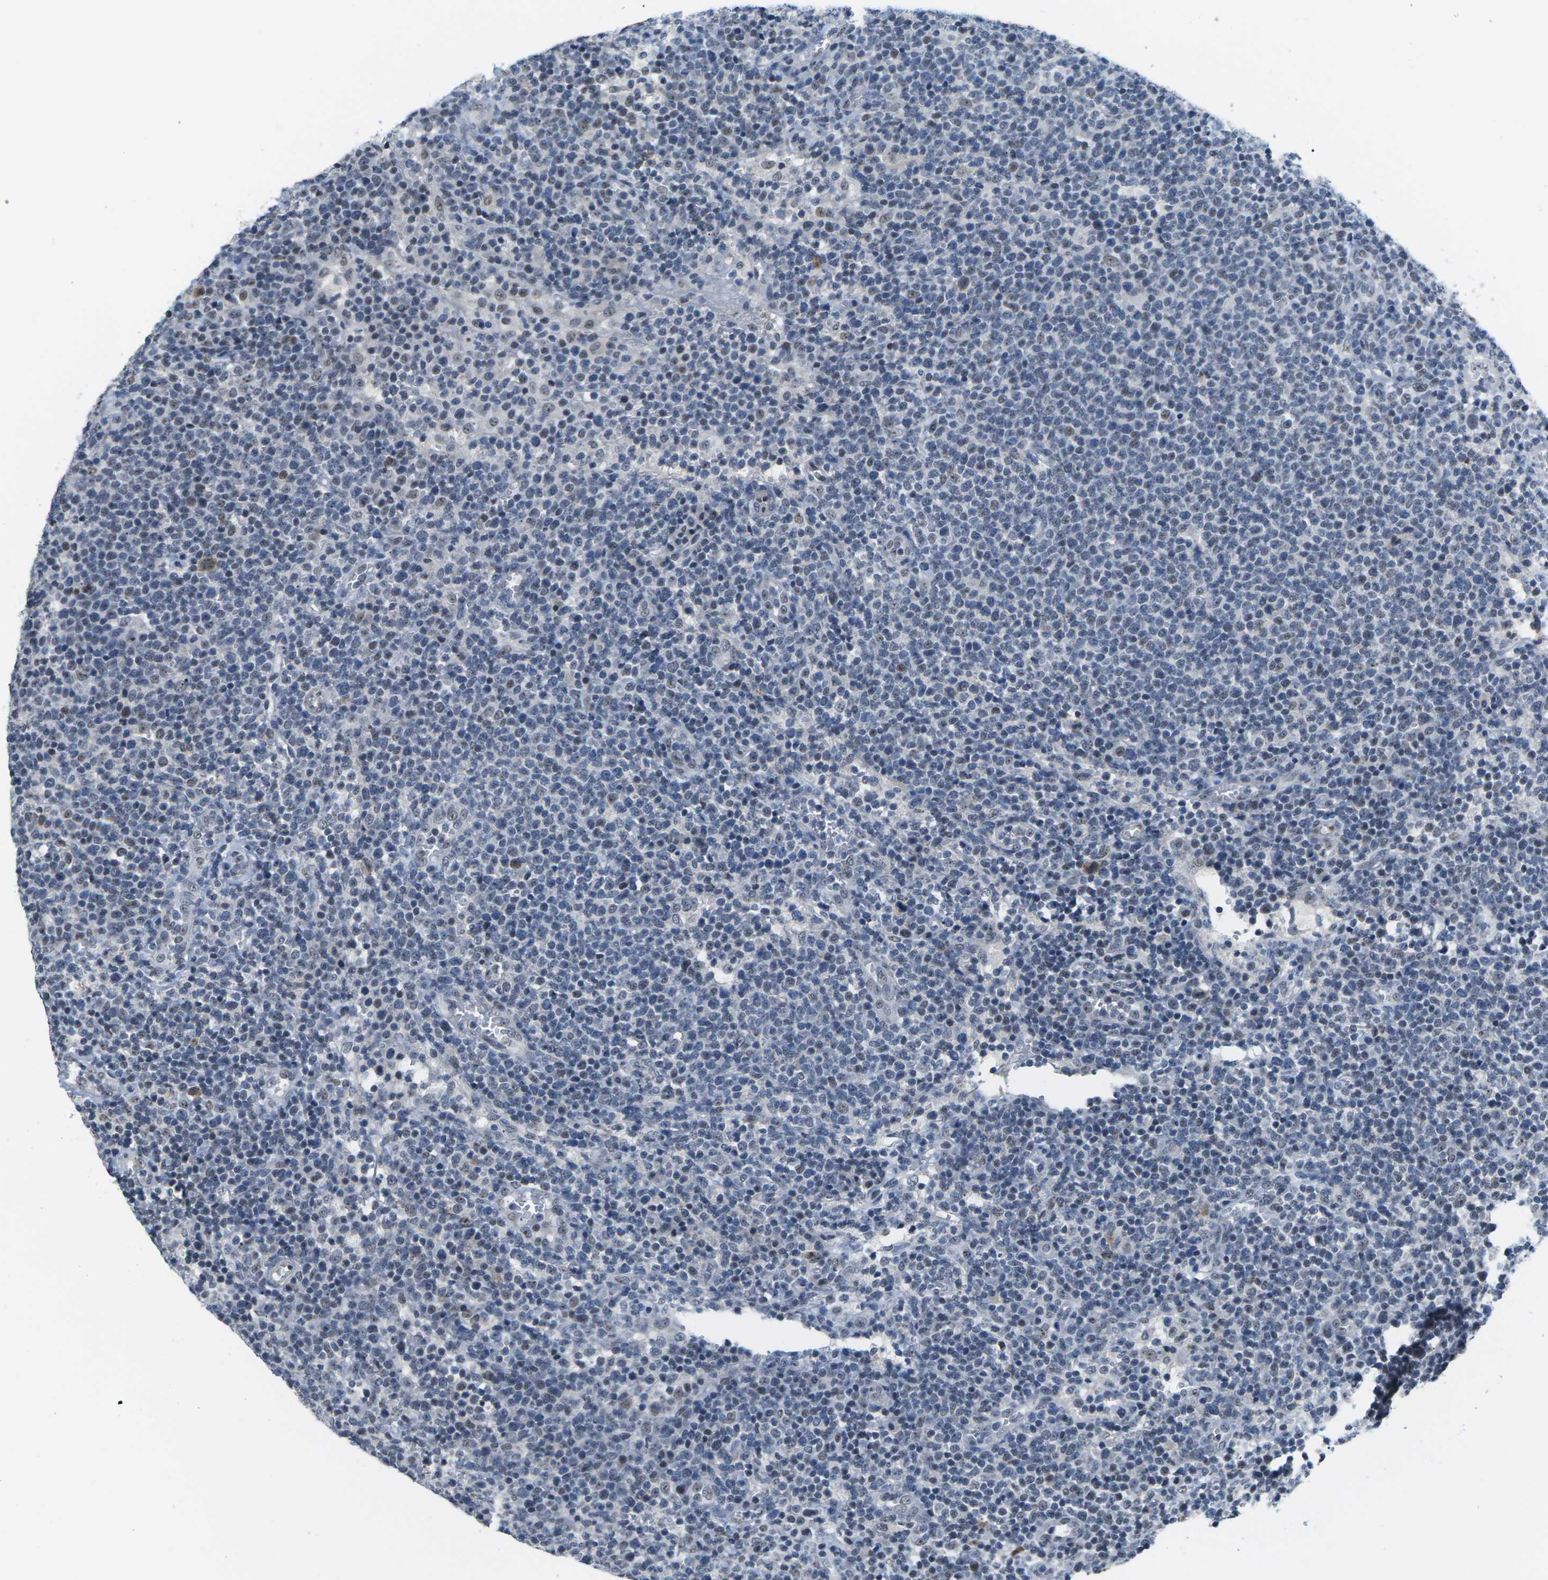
{"staining": {"intensity": "weak", "quantity": "25%-75%", "location": "nuclear"}, "tissue": "lymphoma", "cell_type": "Tumor cells", "image_type": "cancer", "snomed": [{"axis": "morphology", "description": "Malignant lymphoma, non-Hodgkin's type, High grade"}, {"axis": "topography", "description": "Lymph node"}], "caption": "Immunohistochemical staining of human lymphoma displays low levels of weak nuclear staining in about 25%-75% of tumor cells.", "gene": "NSRP1", "patient": {"sex": "male", "age": 61}}